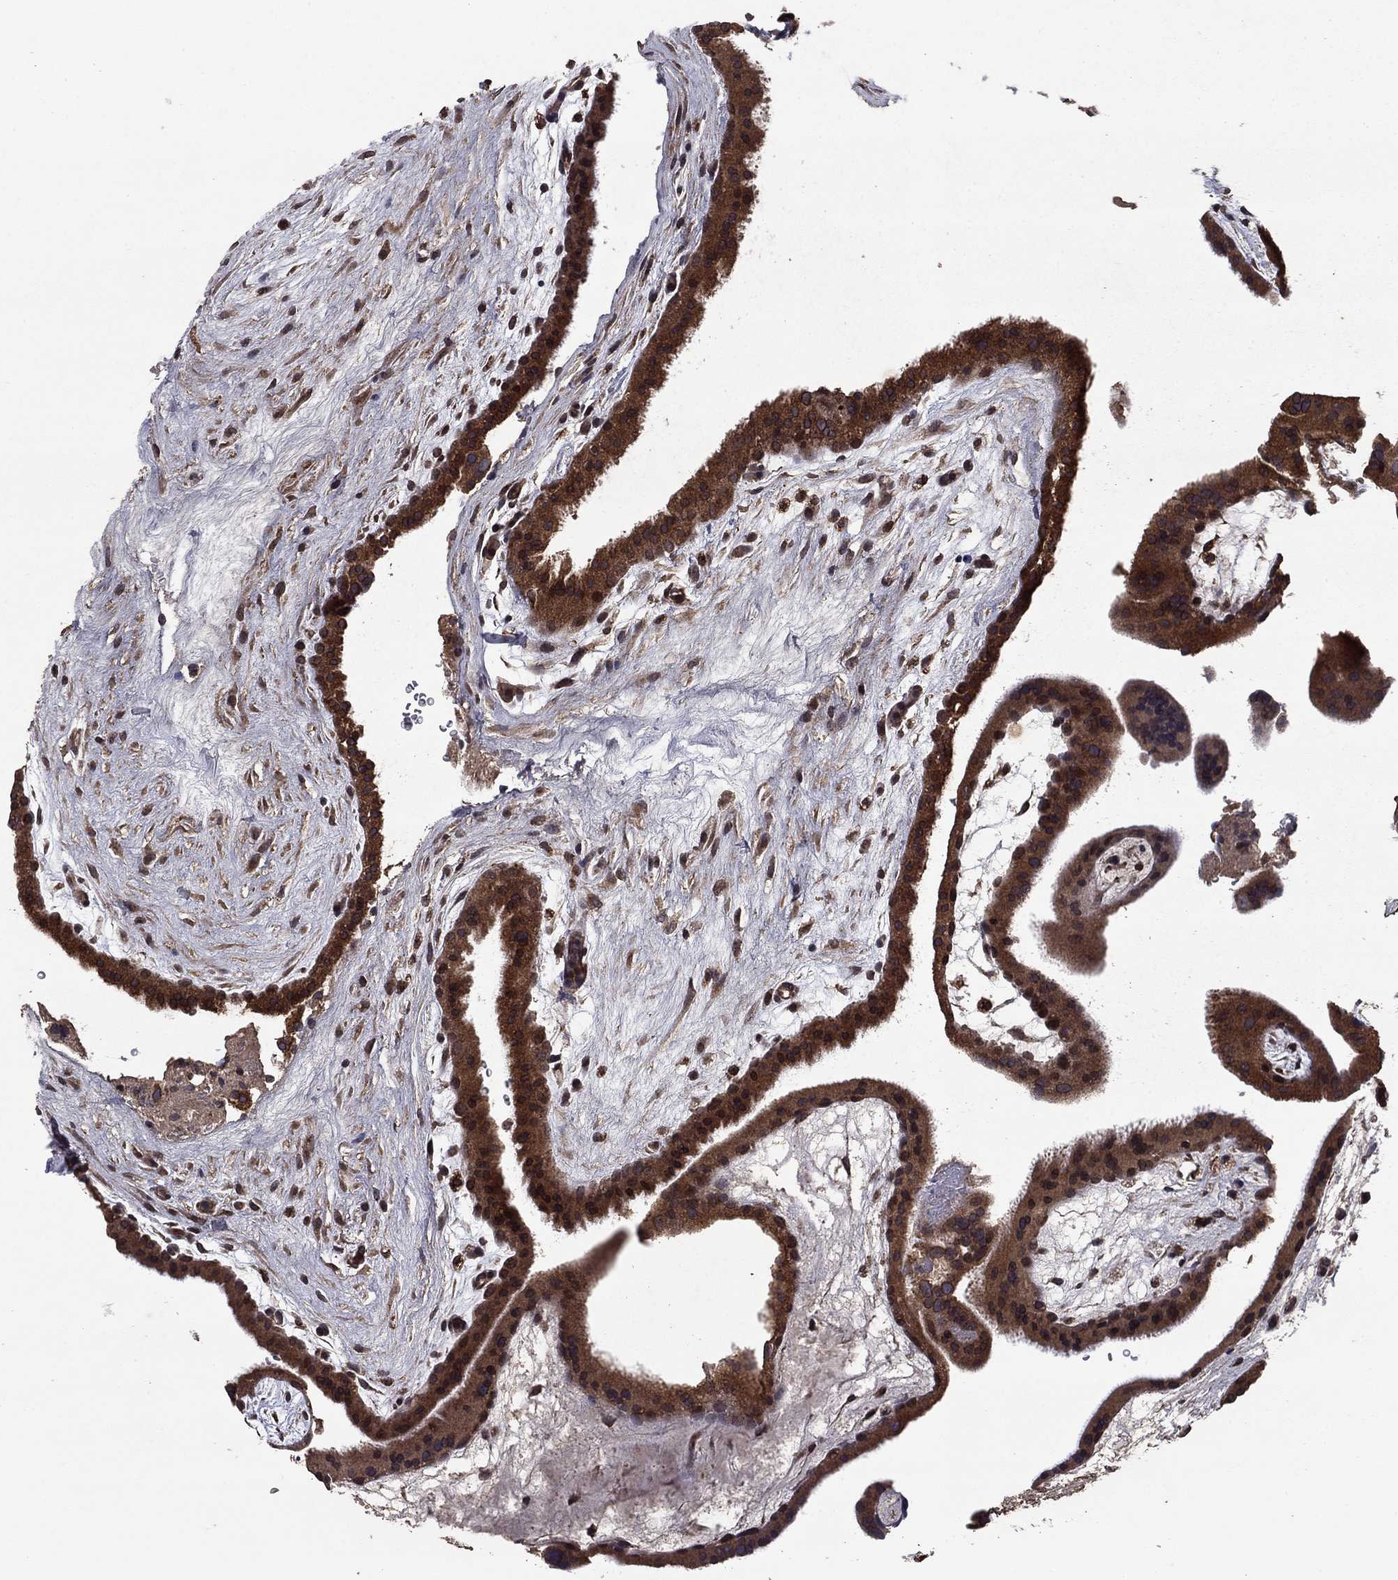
{"staining": {"intensity": "weak", "quantity": ">75%", "location": "cytoplasmic/membranous"}, "tissue": "placenta", "cell_type": "Decidual cells", "image_type": "normal", "snomed": [{"axis": "morphology", "description": "Normal tissue, NOS"}, {"axis": "topography", "description": "Placenta"}], "caption": "This micrograph demonstrates immunohistochemistry staining of benign placenta, with low weak cytoplasmic/membranous staining in about >75% of decidual cells.", "gene": "DHRS1", "patient": {"sex": "female", "age": 19}}